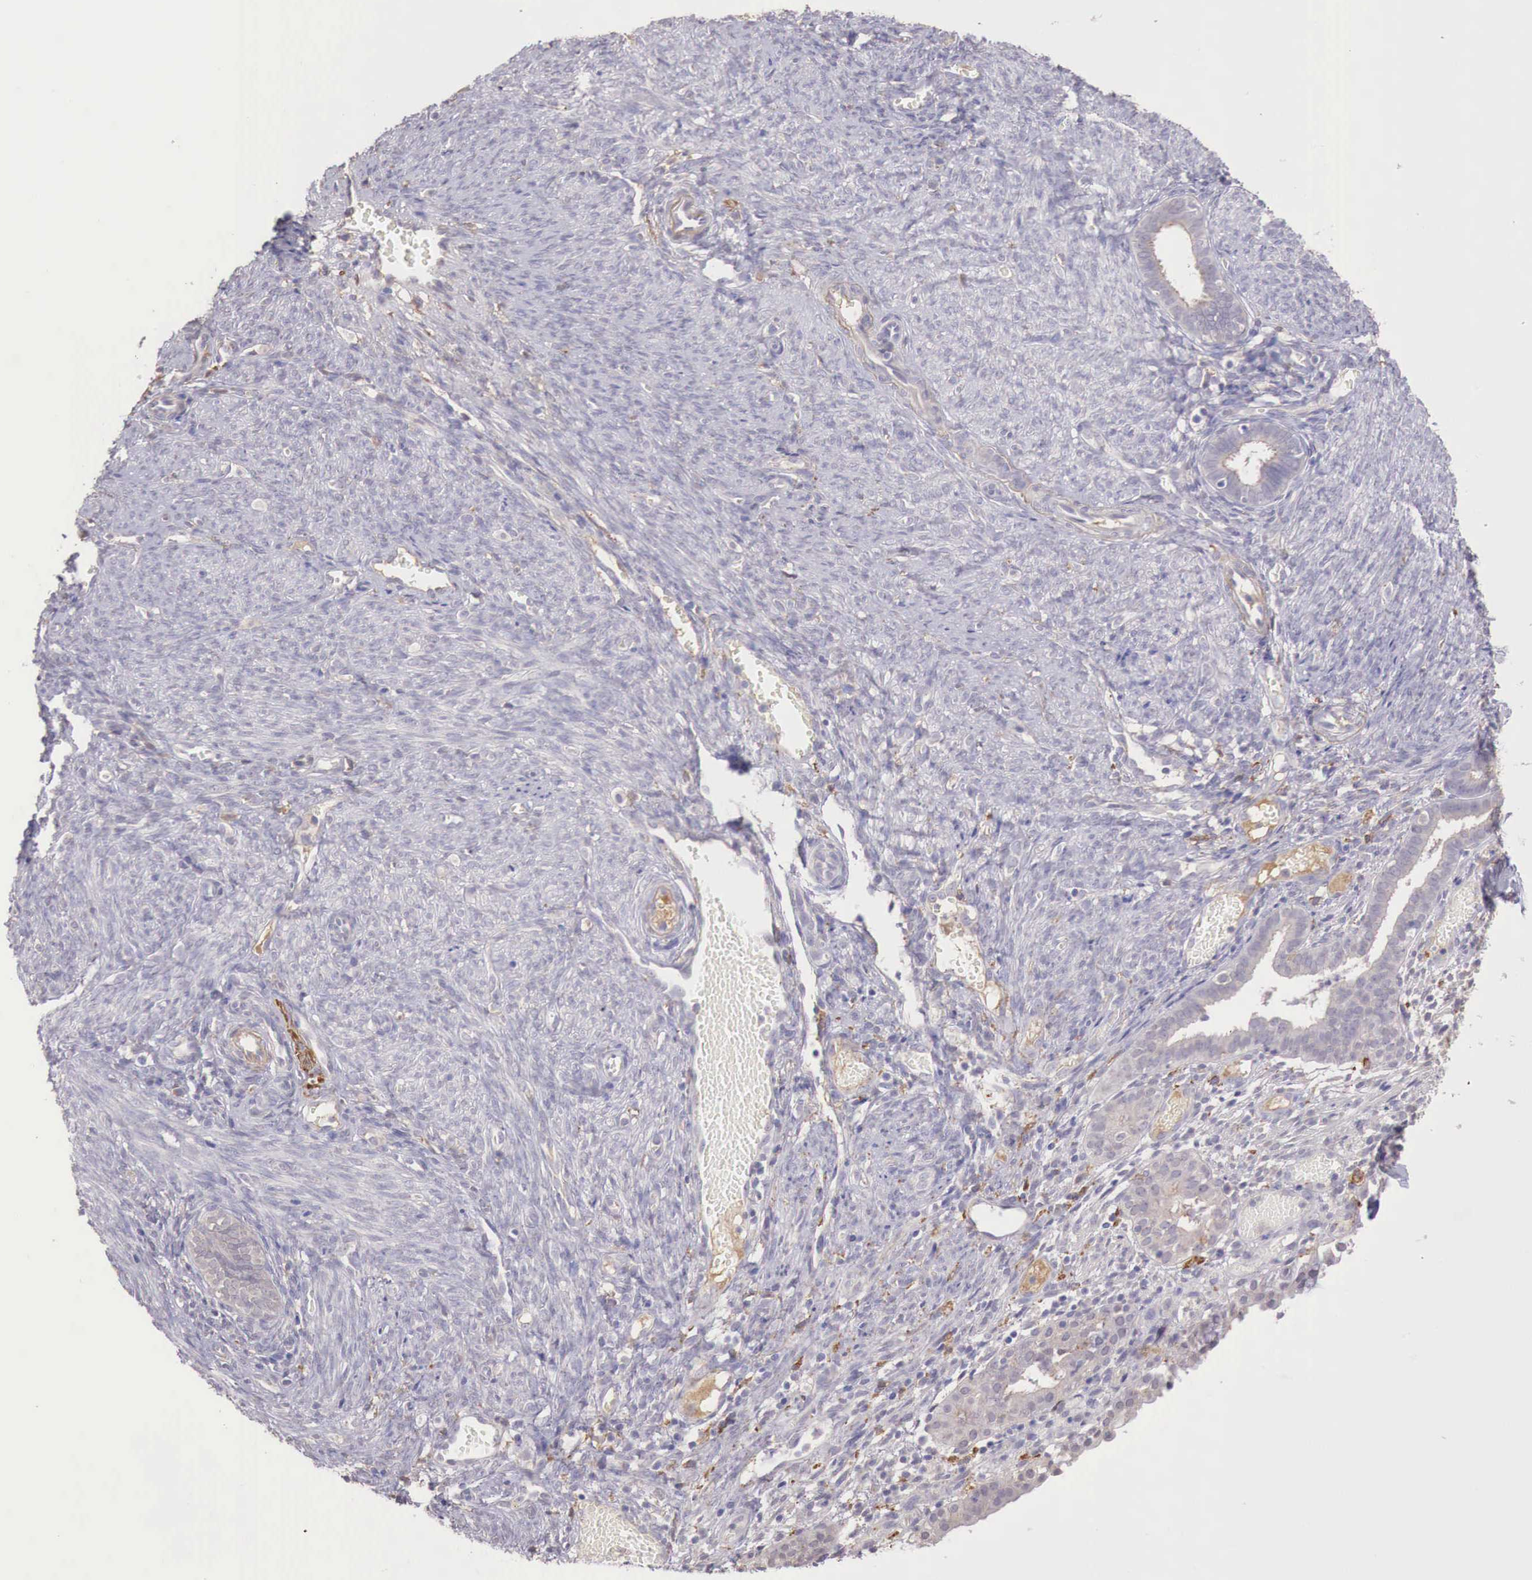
{"staining": {"intensity": "negative", "quantity": "none", "location": "none"}, "tissue": "endometrium", "cell_type": "Cells in endometrial stroma", "image_type": "normal", "snomed": [{"axis": "morphology", "description": "Normal tissue, NOS"}, {"axis": "topography", "description": "Uterus"}], "caption": "Immunohistochemistry of unremarkable human endometrium exhibits no positivity in cells in endometrial stroma.", "gene": "CHRDL1", "patient": {"sex": "female", "age": 83}}